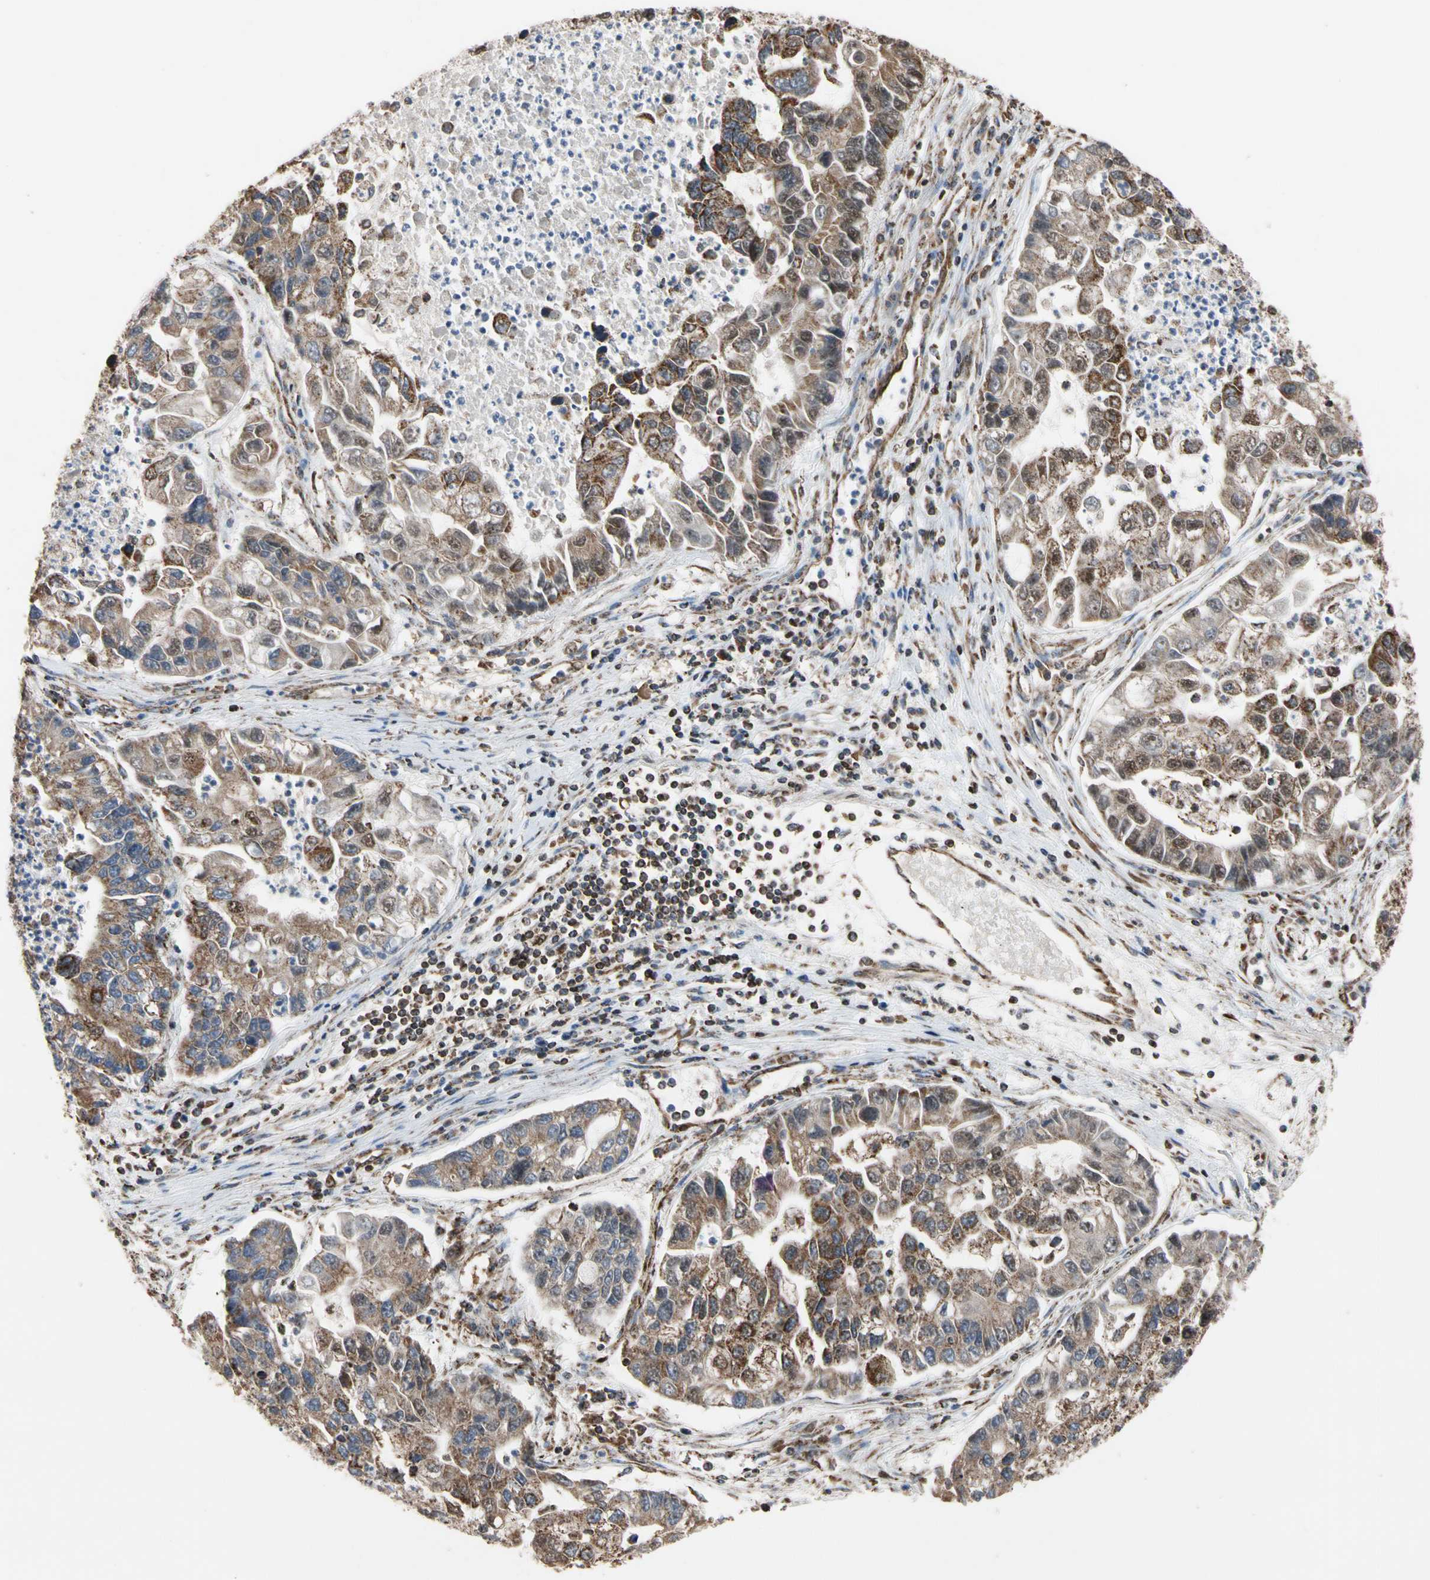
{"staining": {"intensity": "strong", "quantity": ">75%", "location": "cytoplasmic/membranous"}, "tissue": "lung cancer", "cell_type": "Tumor cells", "image_type": "cancer", "snomed": [{"axis": "morphology", "description": "Adenocarcinoma, NOS"}, {"axis": "topography", "description": "Lung"}], "caption": "Tumor cells display strong cytoplasmic/membranous positivity in approximately >75% of cells in adenocarcinoma (lung).", "gene": "FAM110B", "patient": {"sex": "female", "age": 51}}